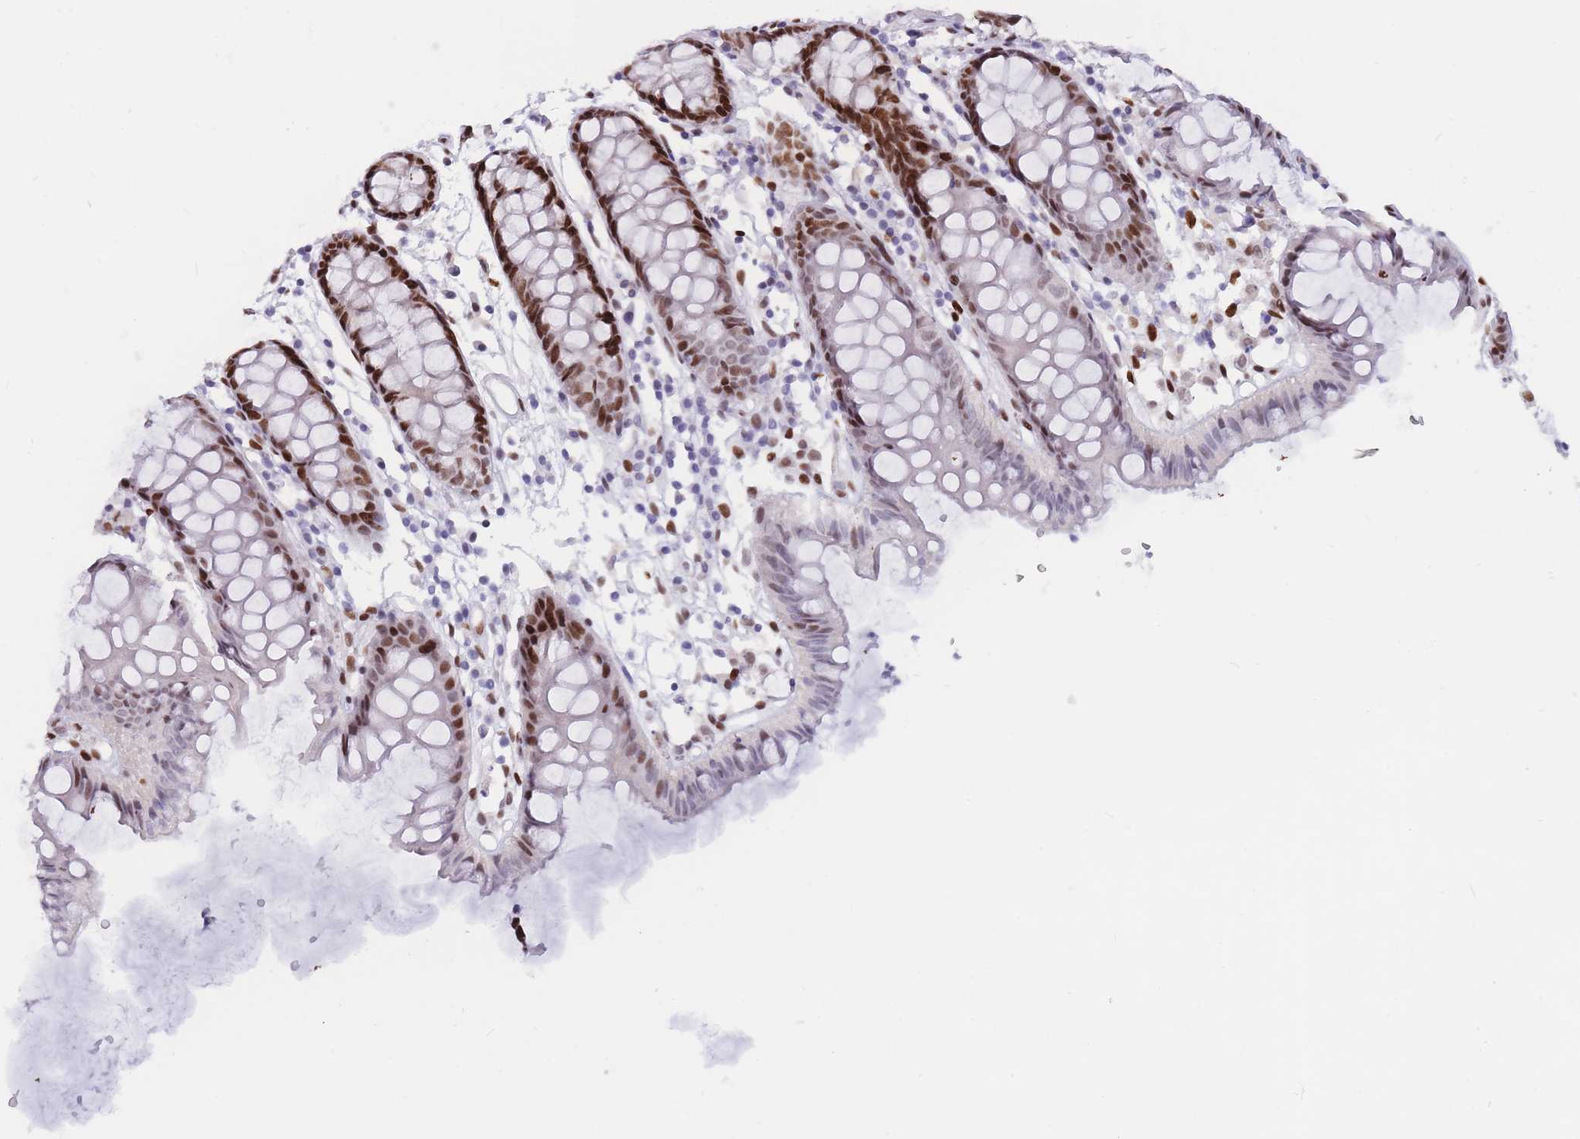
{"staining": {"intensity": "strong", "quantity": ">75%", "location": "nuclear"}, "tissue": "colon", "cell_type": "Endothelial cells", "image_type": "normal", "snomed": [{"axis": "morphology", "description": "Normal tissue, NOS"}, {"axis": "topography", "description": "Colon"}], "caption": "This image demonstrates immunohistochemistry (IHC) staining of benign human colon, with high strong nuclear expression in about >75% of endothelial cells.", "gene": "NASP", "patient": {"sex": "female", "age": 84}}